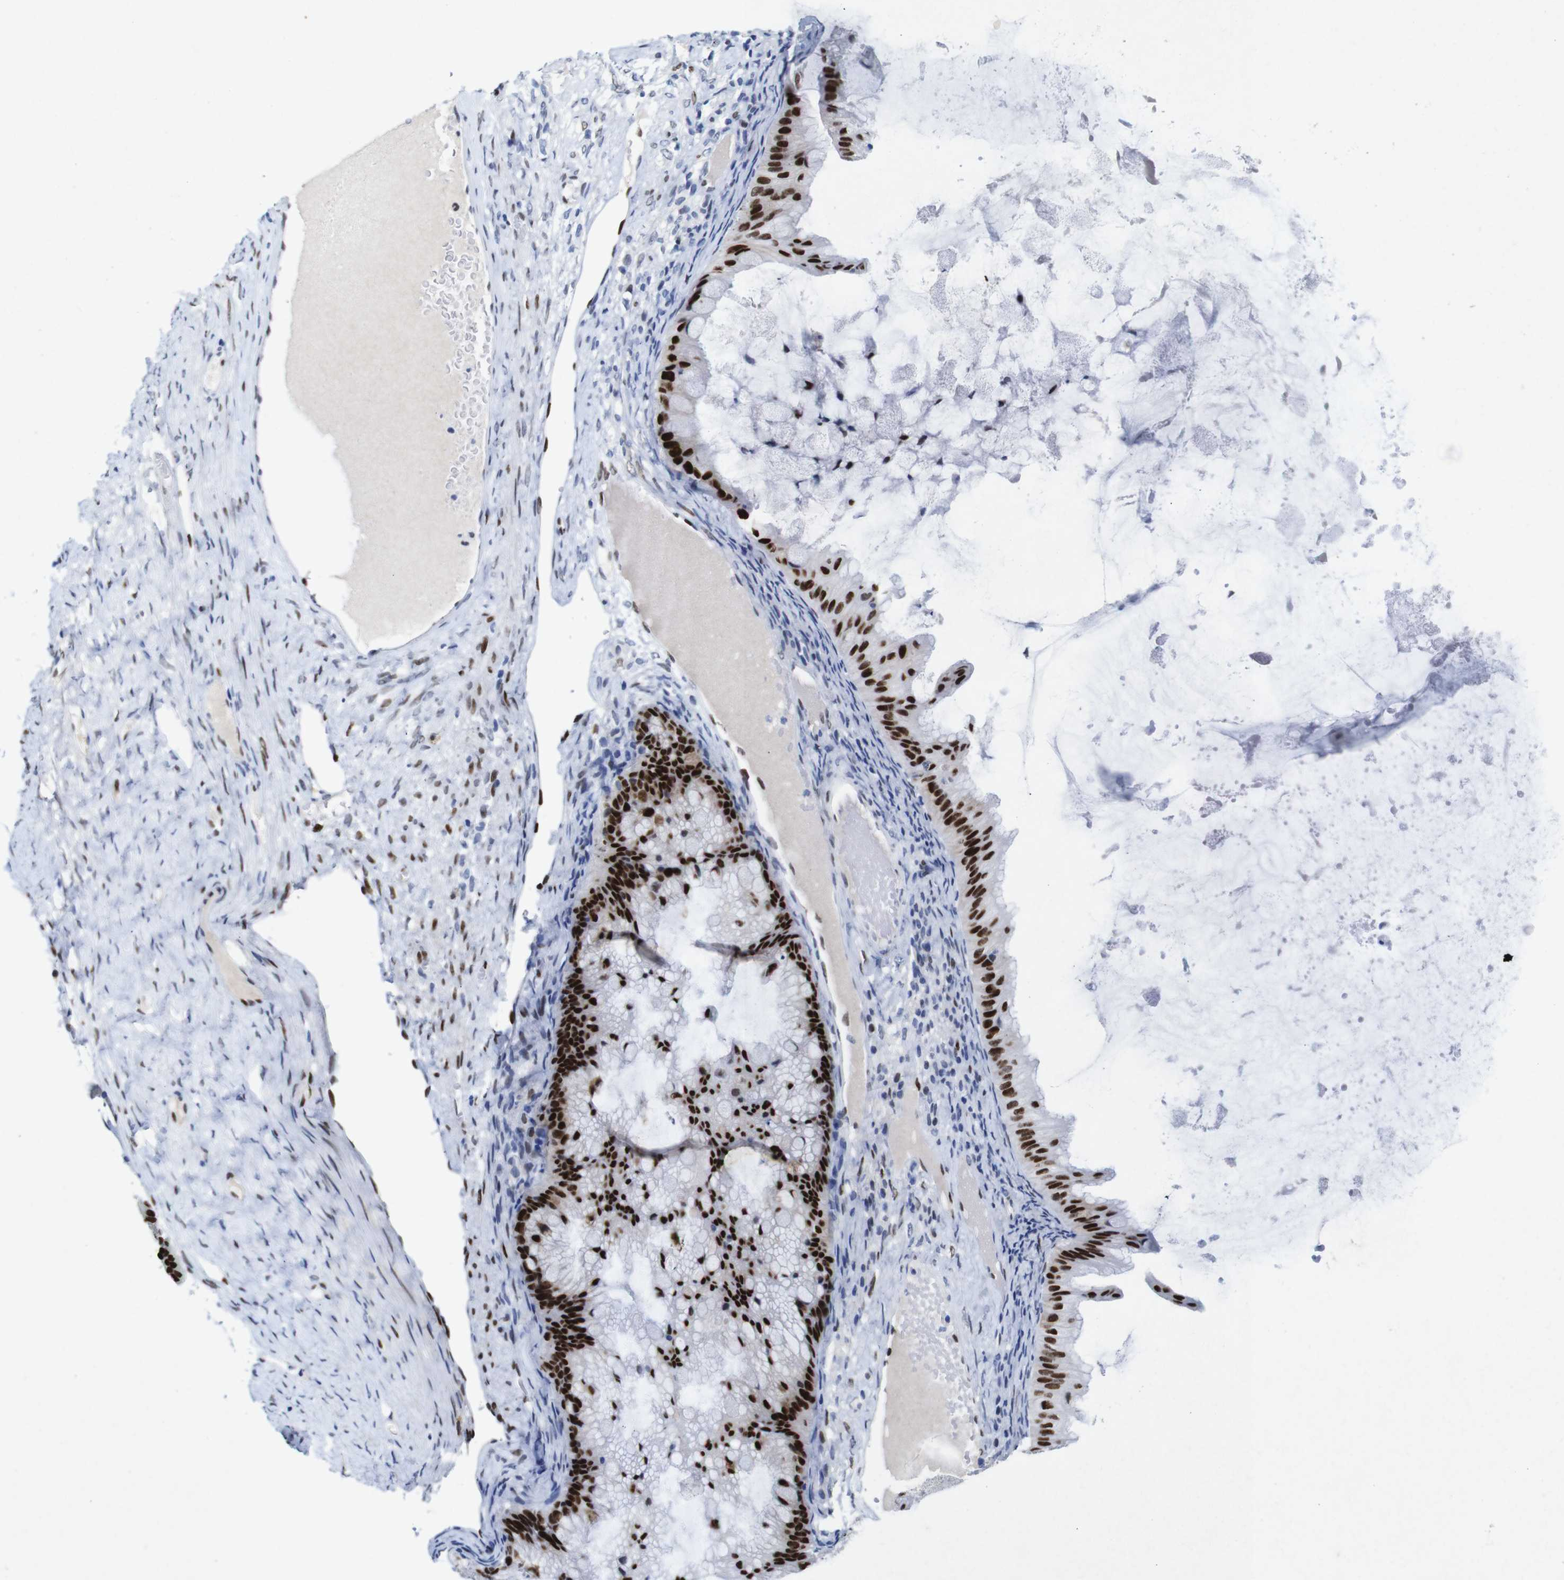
{"staining": {"intensity": "strong", "quantity": ">75%", "location": "nuclear"}, "tissue": "ovarian cancer", "cell_type": "Tumor cells", "image_type": "cancer", "snomed": [{"axis": "morphology", "description": "Cystadenocarcinoma, mucinous, NOS"}, {"axis": "topography", "description": "Ovary"}], "caption": "DAB immunohistochemical staining of ovarian cancer demonstrates strong nuclear protein positivity in approximately >75% of tumor cells.", "gene": "FOSL2", "patient": {"sex": "female", "age": 61}}